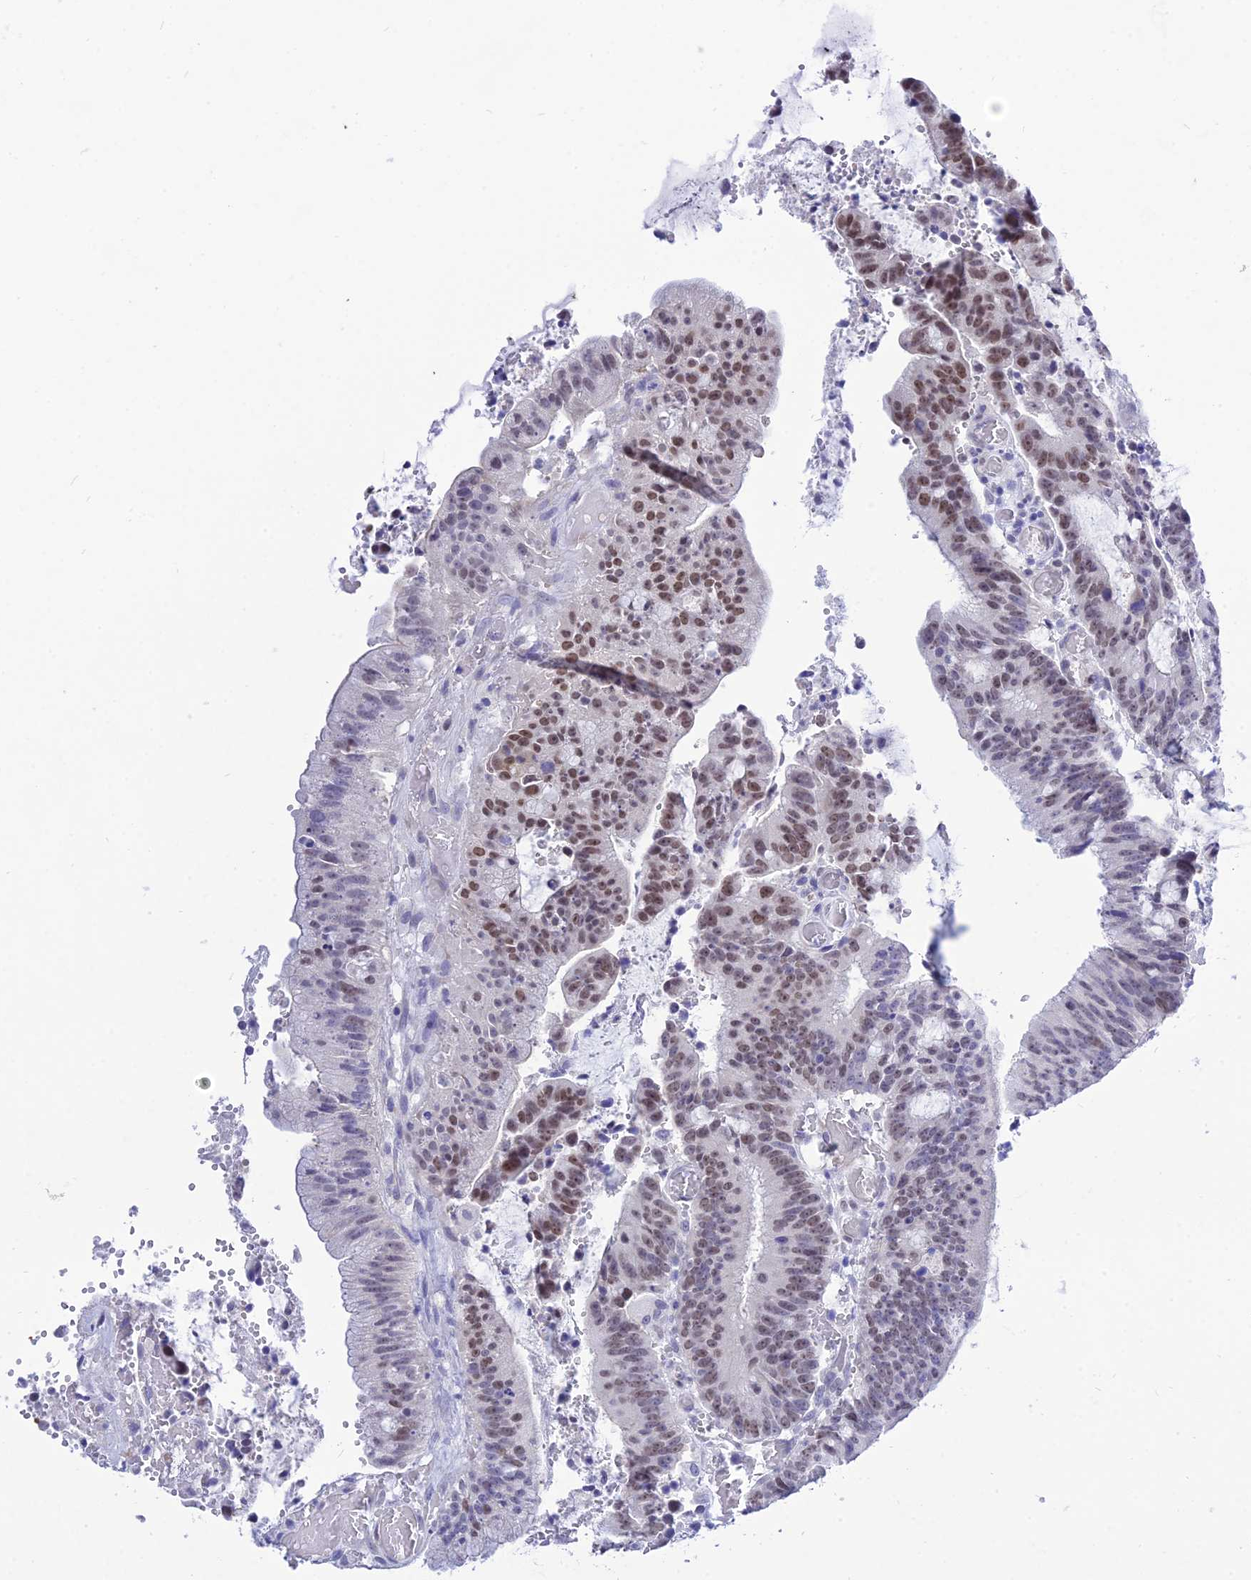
{"staining": {"intensity": "moderate", "quantity": "25%-75%", "location": "nuclear"}, "tissue": "colorectal cancer", "cell_type": "Tumor cells", "image_type": "cancer", "snomed": [{"axis": "morphology", "description": "Adenocarcinoma, NOS"}, {"axis": "topography", "description": "Rectum"}], "caption": "Protein expression analysis of human colorectal cancer reveals moderate nuclear expression in approximately 25%-75% of tumor cells.", "gene": "DEFB107A", "patient": {"sex": "female", "age": 77}}